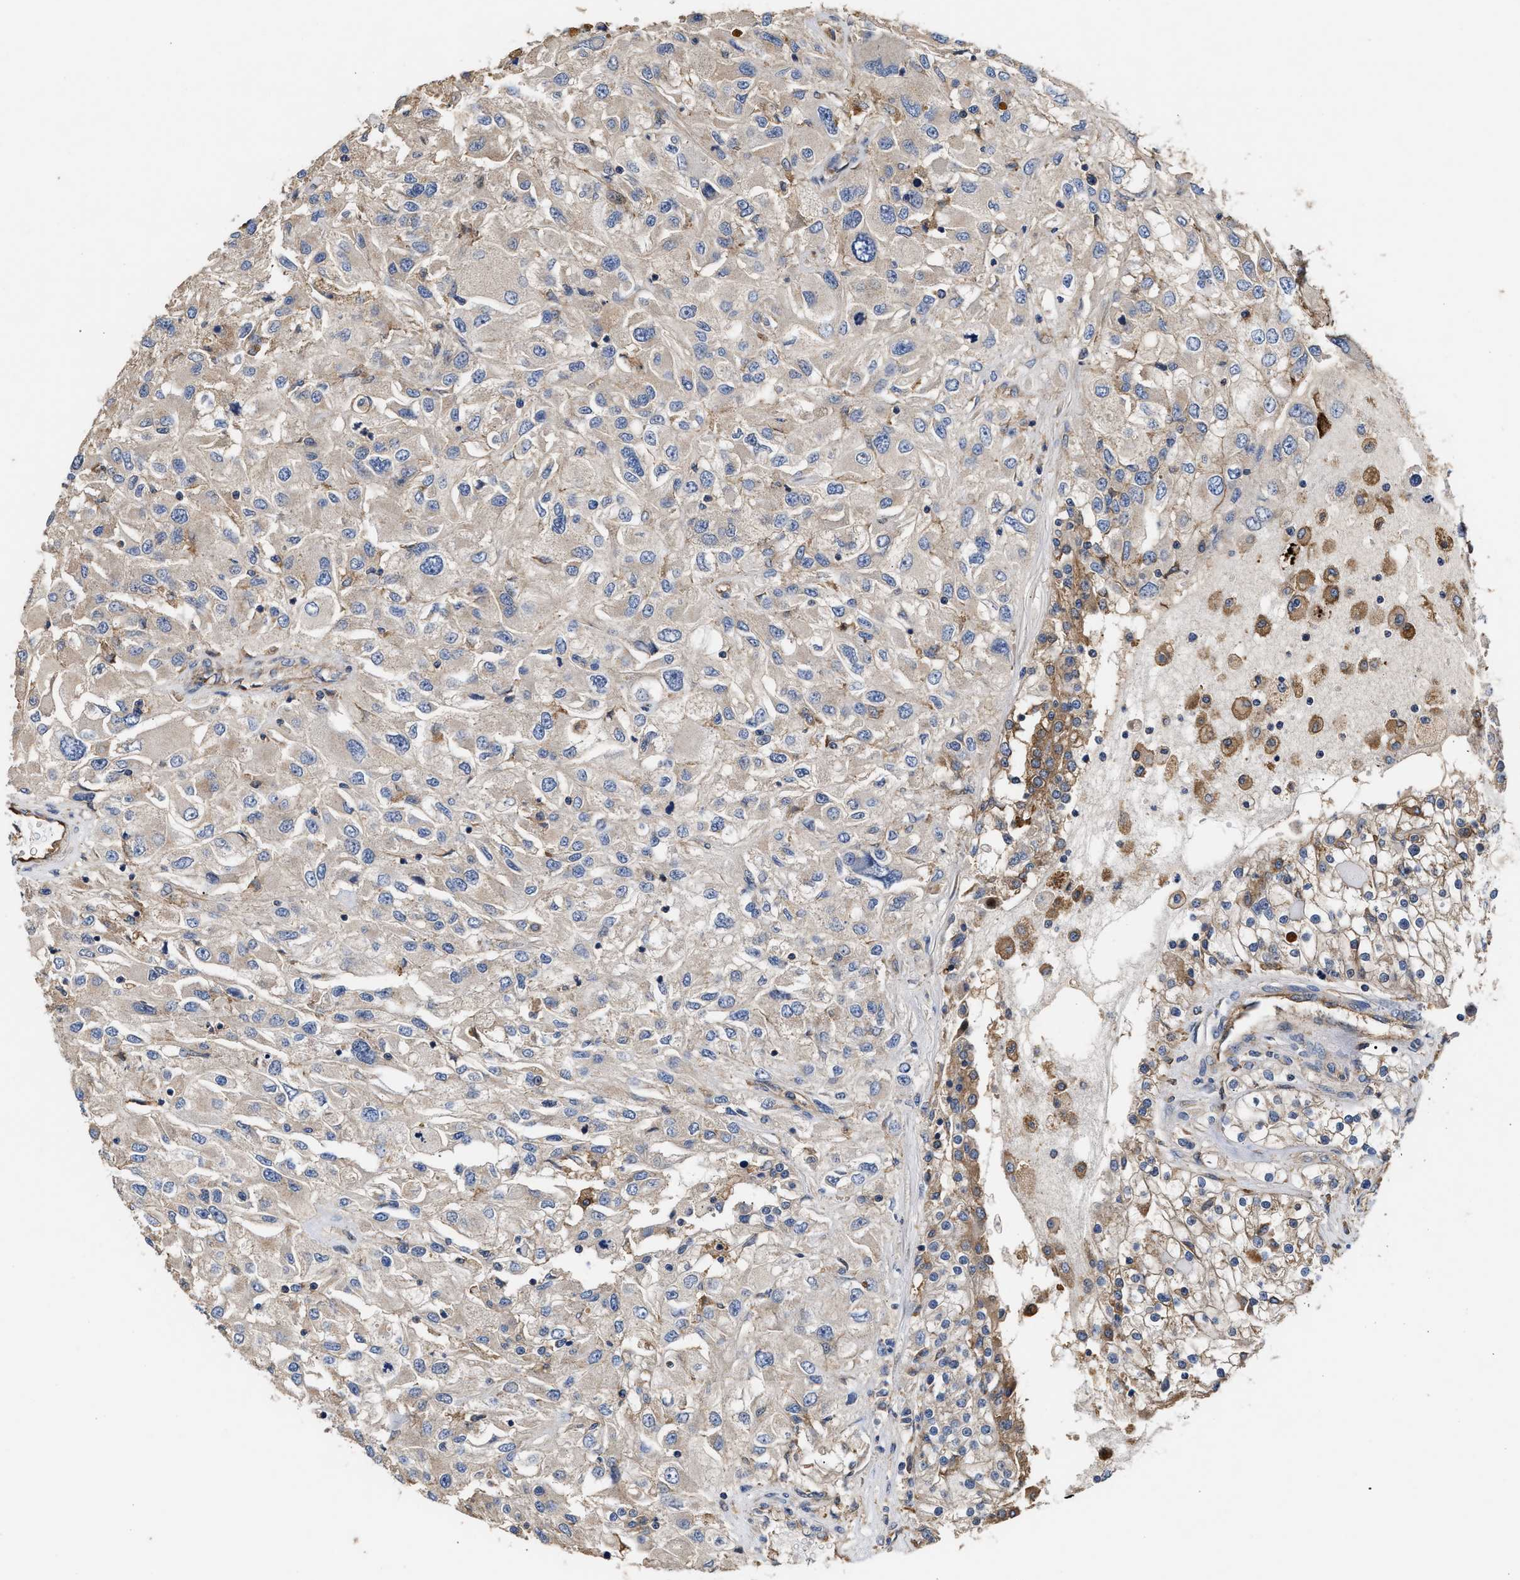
{"staining": {"intensity": "weak", "quantity": "<25%", "location": "cytoplasmic/membranous"}, "tissue": "renal cancer", "cell_type": "Tumor cells", "image_type": "cancer", "snomed": [{"axis": "morphology", "description": "Adenocarcinoma, NOS"}, {"axis": "topography", "description": "Kidney"}], "caption": "Immunohistochemical staining of renal cancer (adenocarcinoma) demonstrates no significant positivity in tumor cells.", "gene": "KLB", "patient": {"sex": "female", "age": 52}}